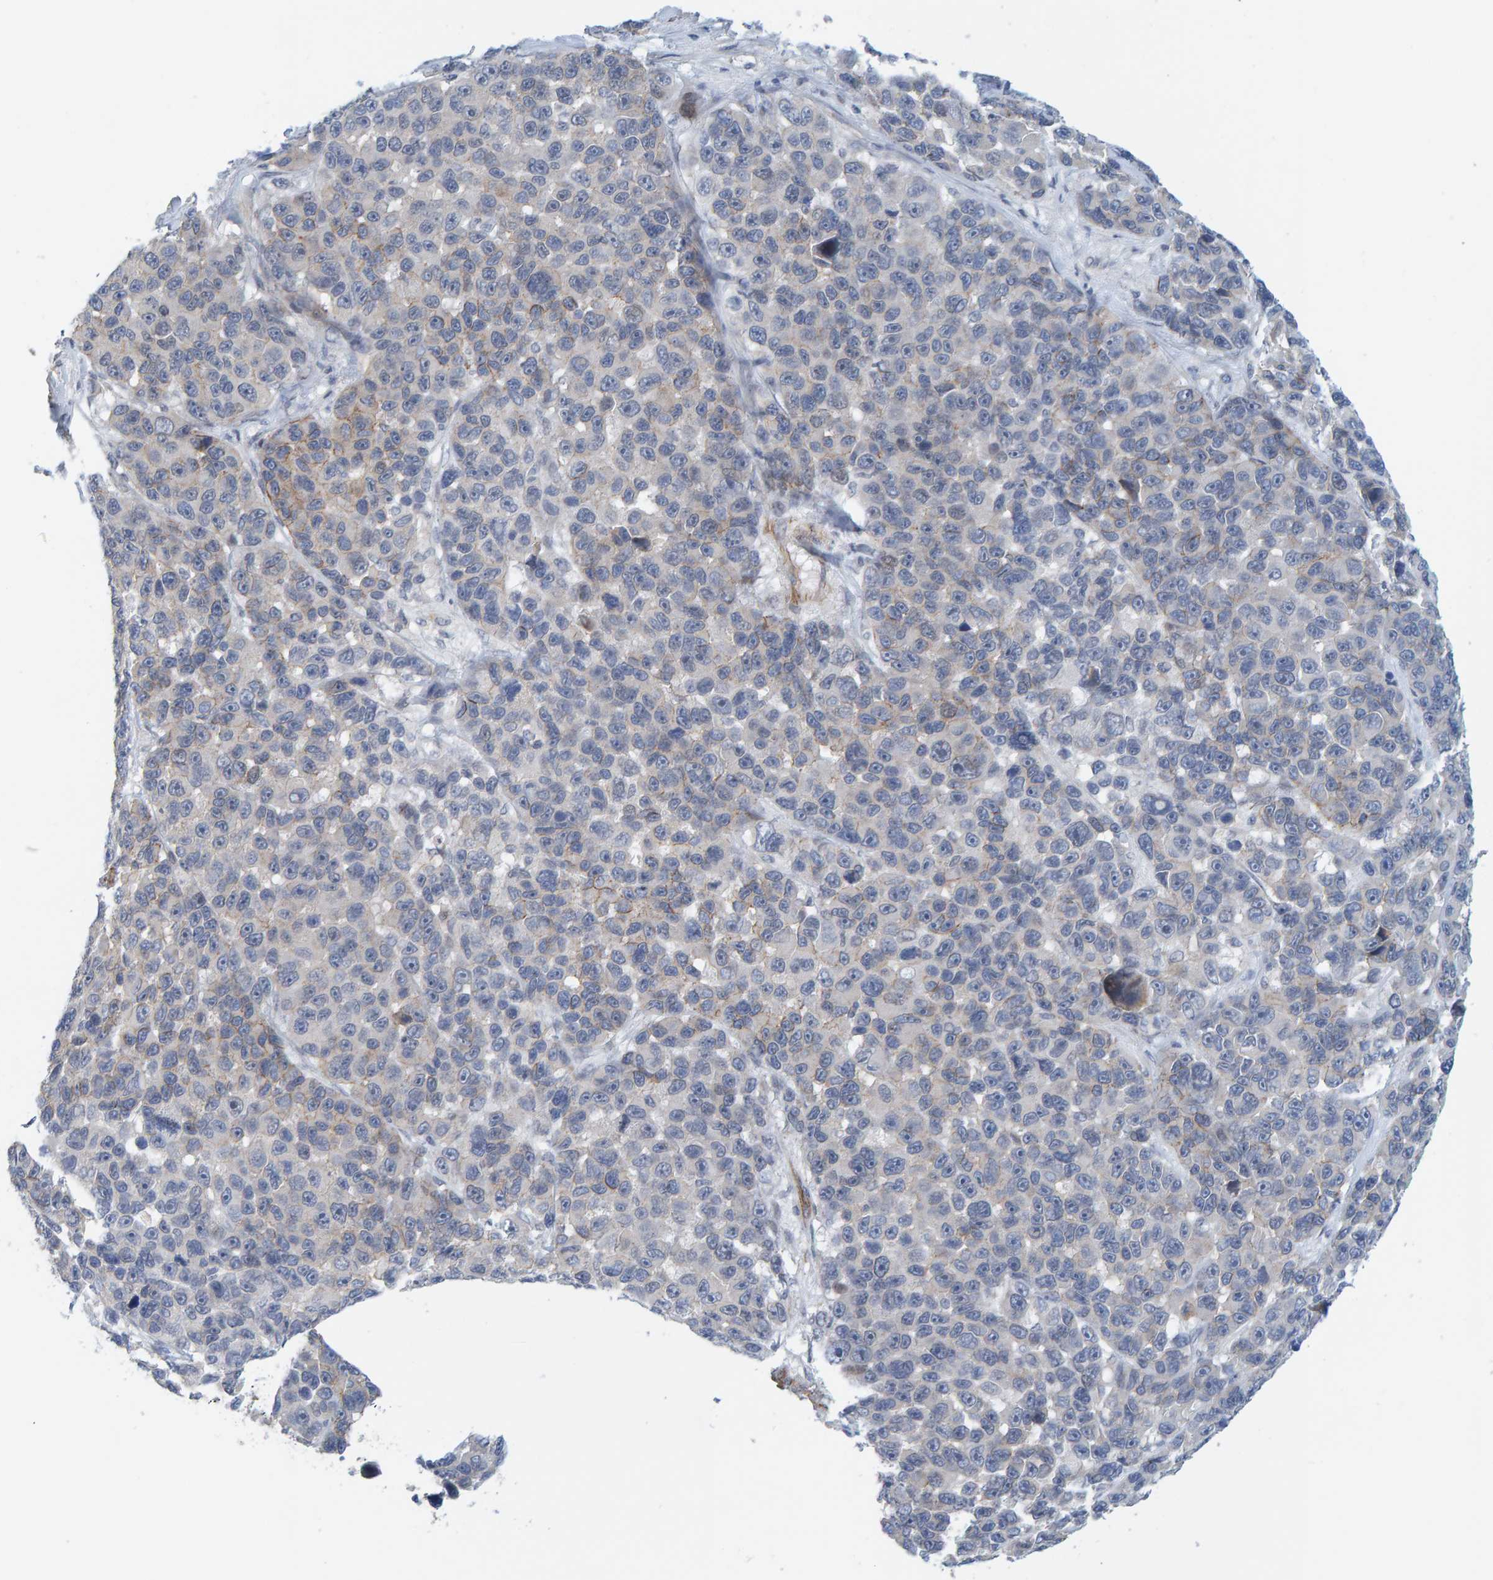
{"staining": {"intensity": "negative", "quantity": "none", "location": "none"}, "tissue": "melanoma", "cell_type": "Tumor cells", "image_type": "cancer", "snomed": [{"axis": "morphology", "description": "Malignant melanoma, NOS"}, {"axis": "topography", "description": "Skin"}], "caption": "Tumor cells show no significant protein expression in malignant melanoma.", "gene": "KRBA2", "patient": {"sex": "male", "age": 53}}